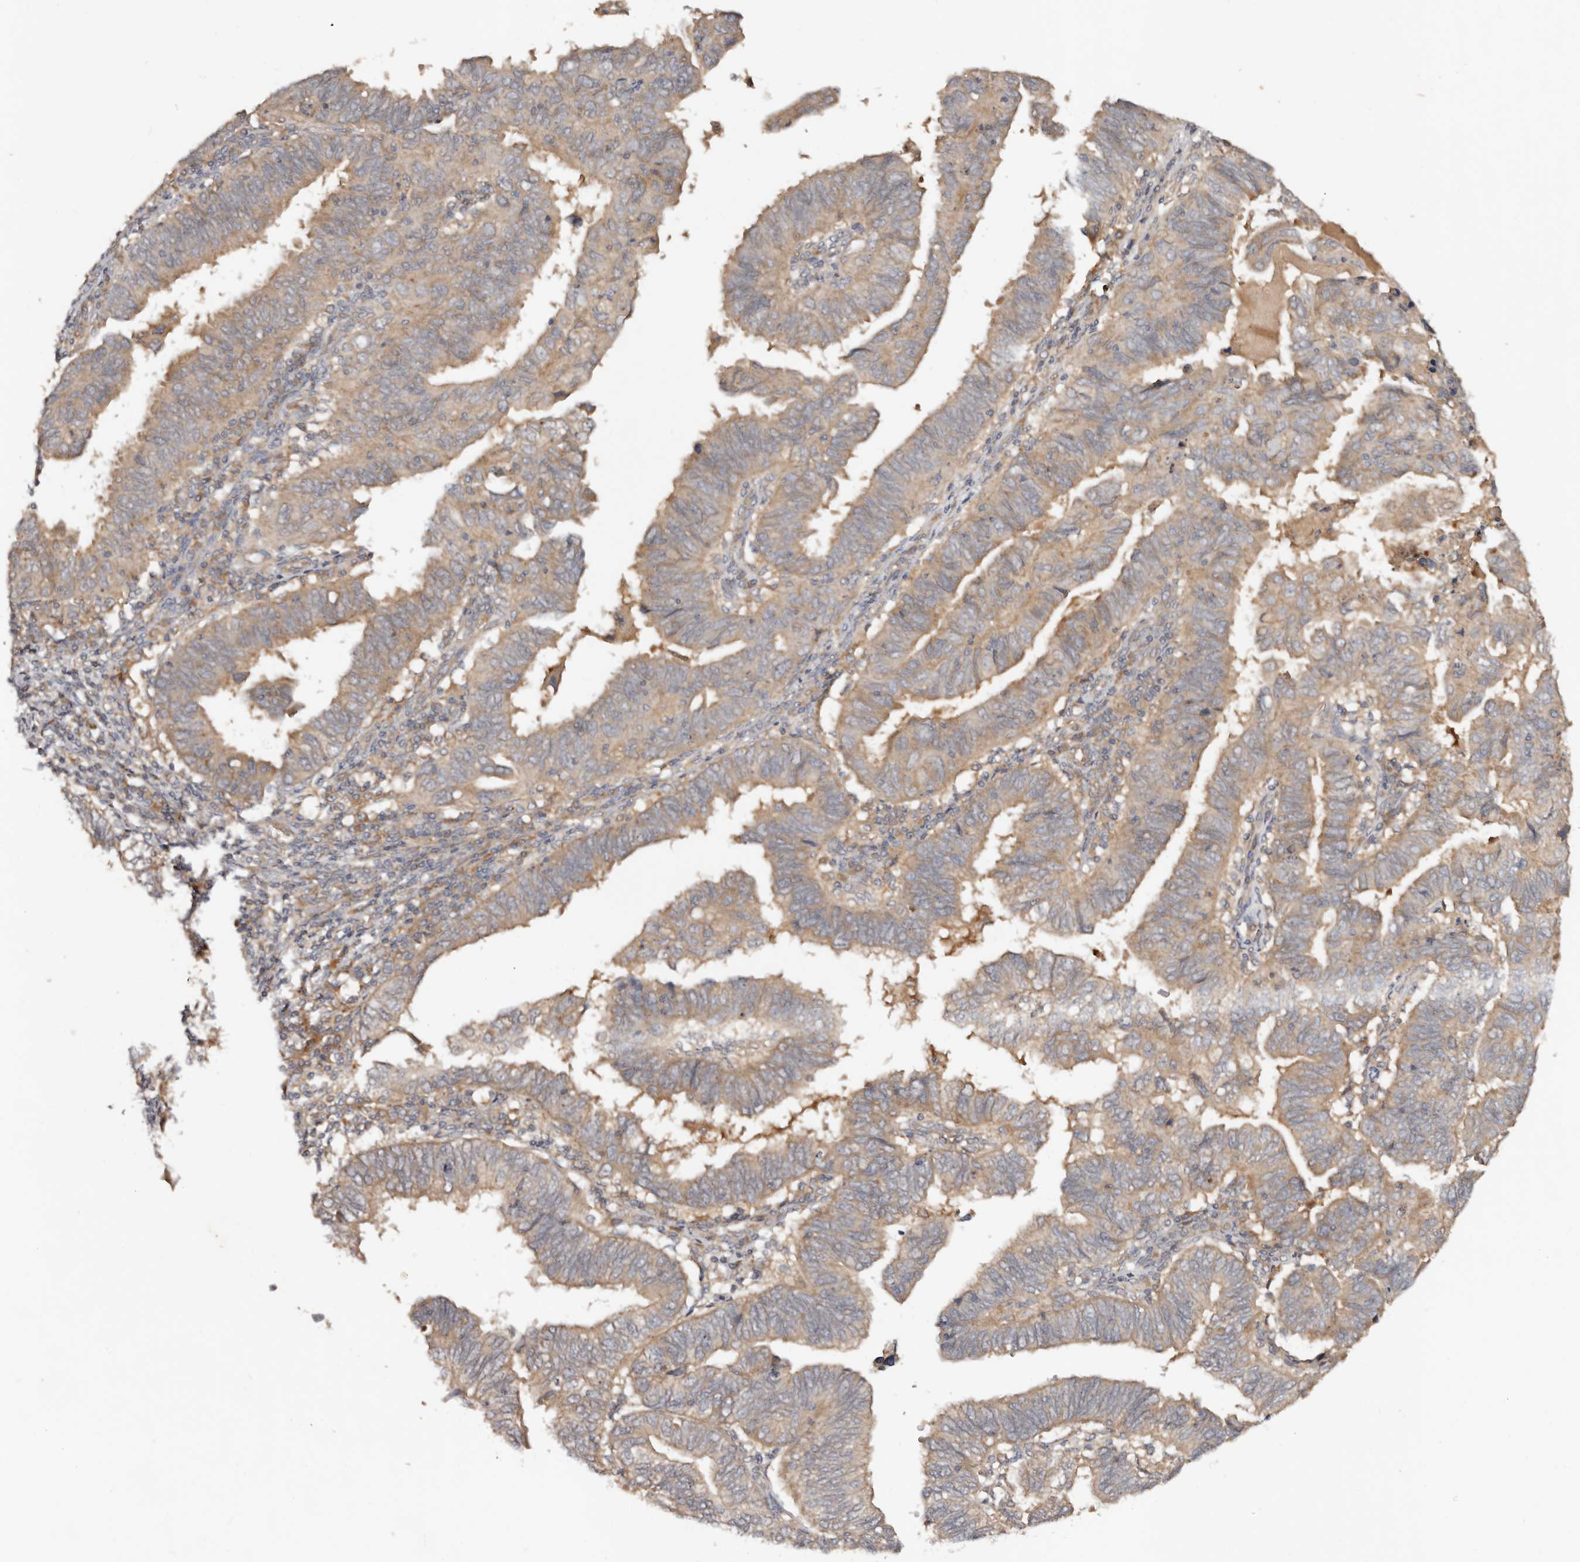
{"staining": {"intensity": "weak", "quantity": ">75%", "location": "cytoplasmic/membranous"}, "tissue": "endometrial cancer", "cell_type": "Tumor cells", "image_type": "cancer", "snomed": [{"axis": "morphology", "description": "Adenocarcinoma, NOS"}, {"axis": "topography", "description": "Uterus"}], "caption": "DAB (3,3'-diaminobenzidine) immunohistochemical staining of endometrial adenocarcinoma exhibits weak cytoplasmic/membranous protein positivity in about >75% of tumor cells.", "gene": "PKIB", "patient": {"sex": "female", "age": 77}}